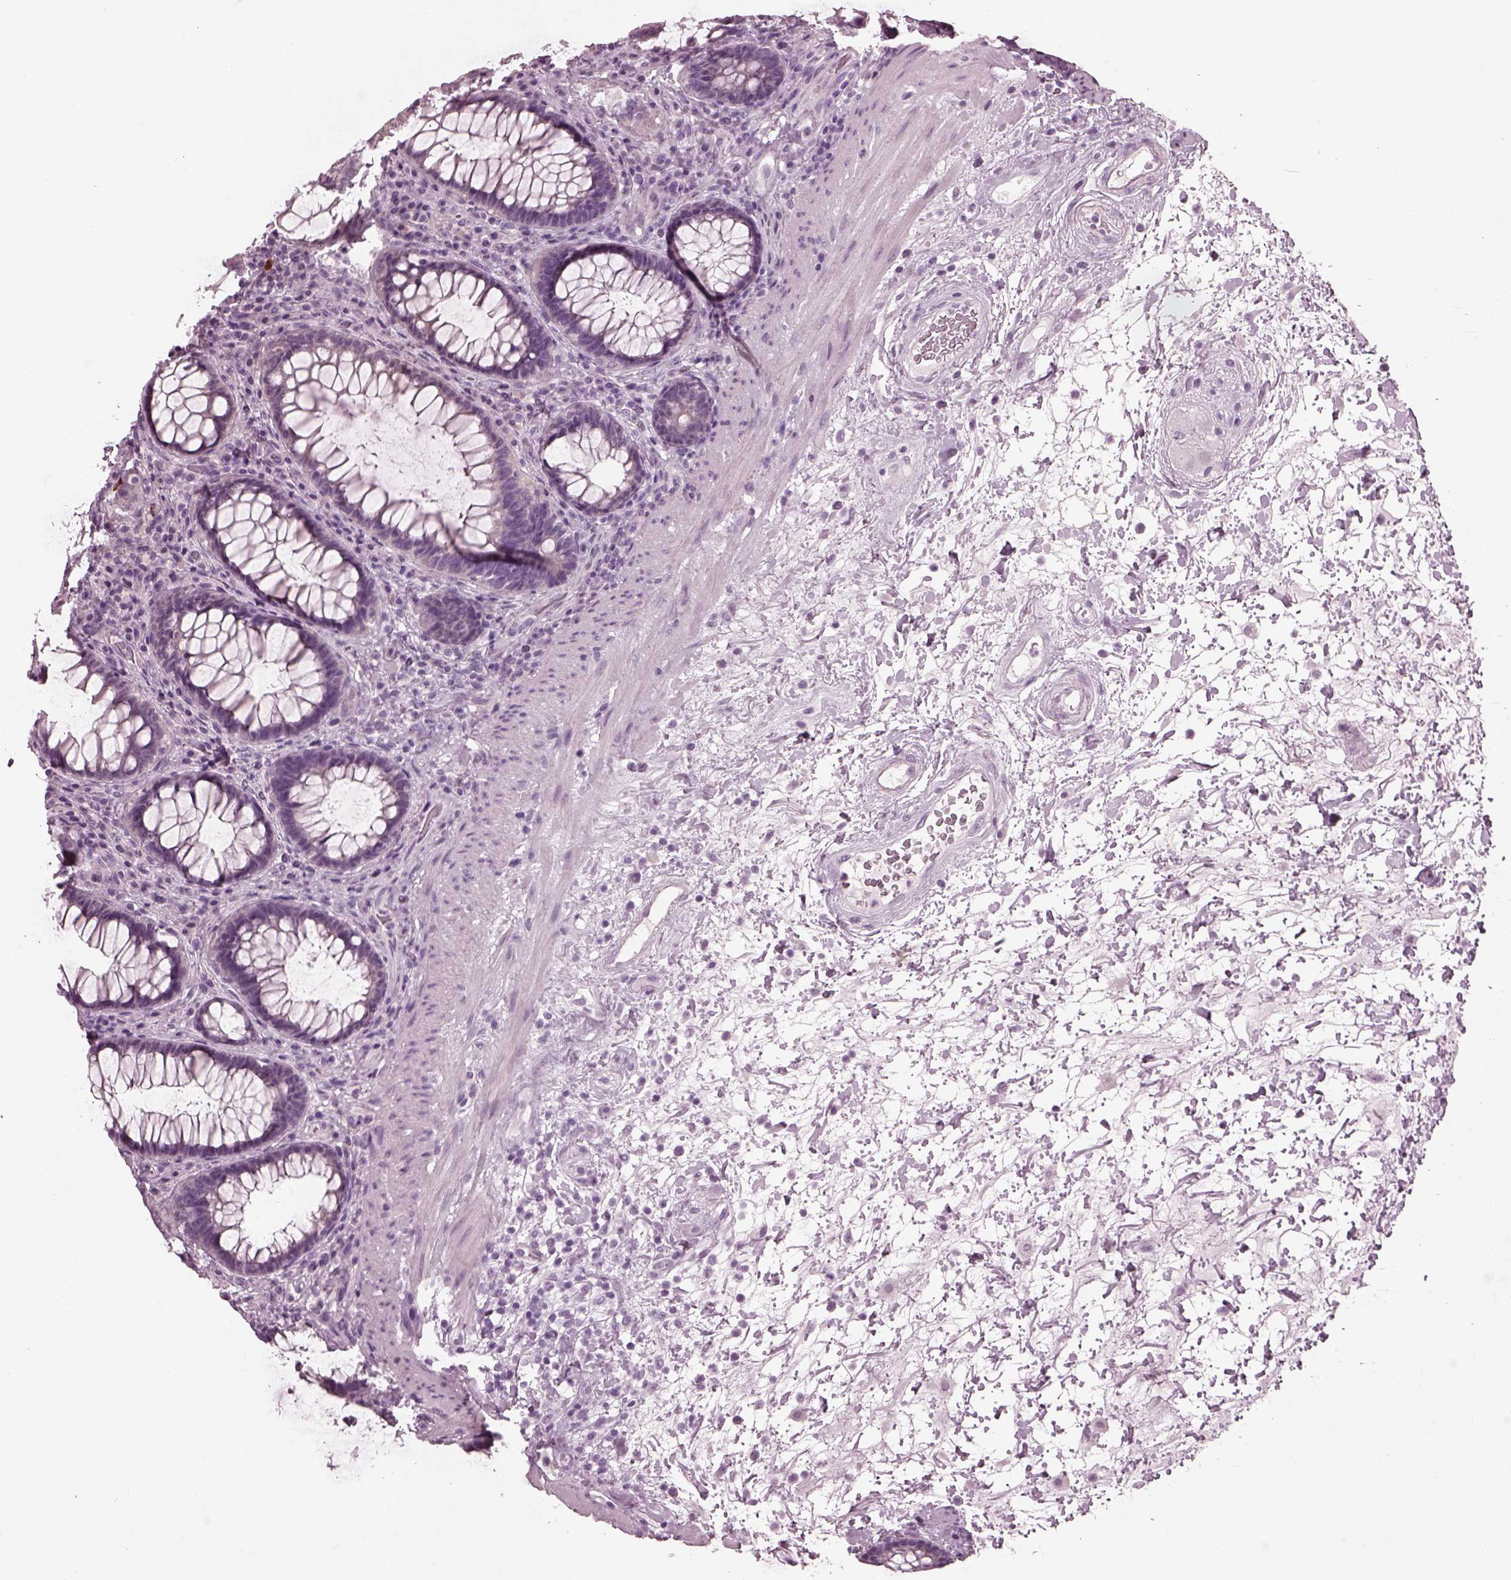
{"staining": {"intensity": "negative", "quantity": "none", "location": "none"}, "tissue": "rectum", "cell_type": "Glandular cells", "image_type": "normal", "snomed": [{"axis": "morphology", "description": "Normal tissue, NOS"}, {"axis": "topography", "description": "Rectum"}], "caption": "Glandular cells are negative for brown protein staining in unremarkable rectum. The staining is performed using DAB brown chromogen with nuclei counter-stained in using hematoxylin.", "gene": "SLC6A17", "patient": {"sex": "male", "age": 72}}